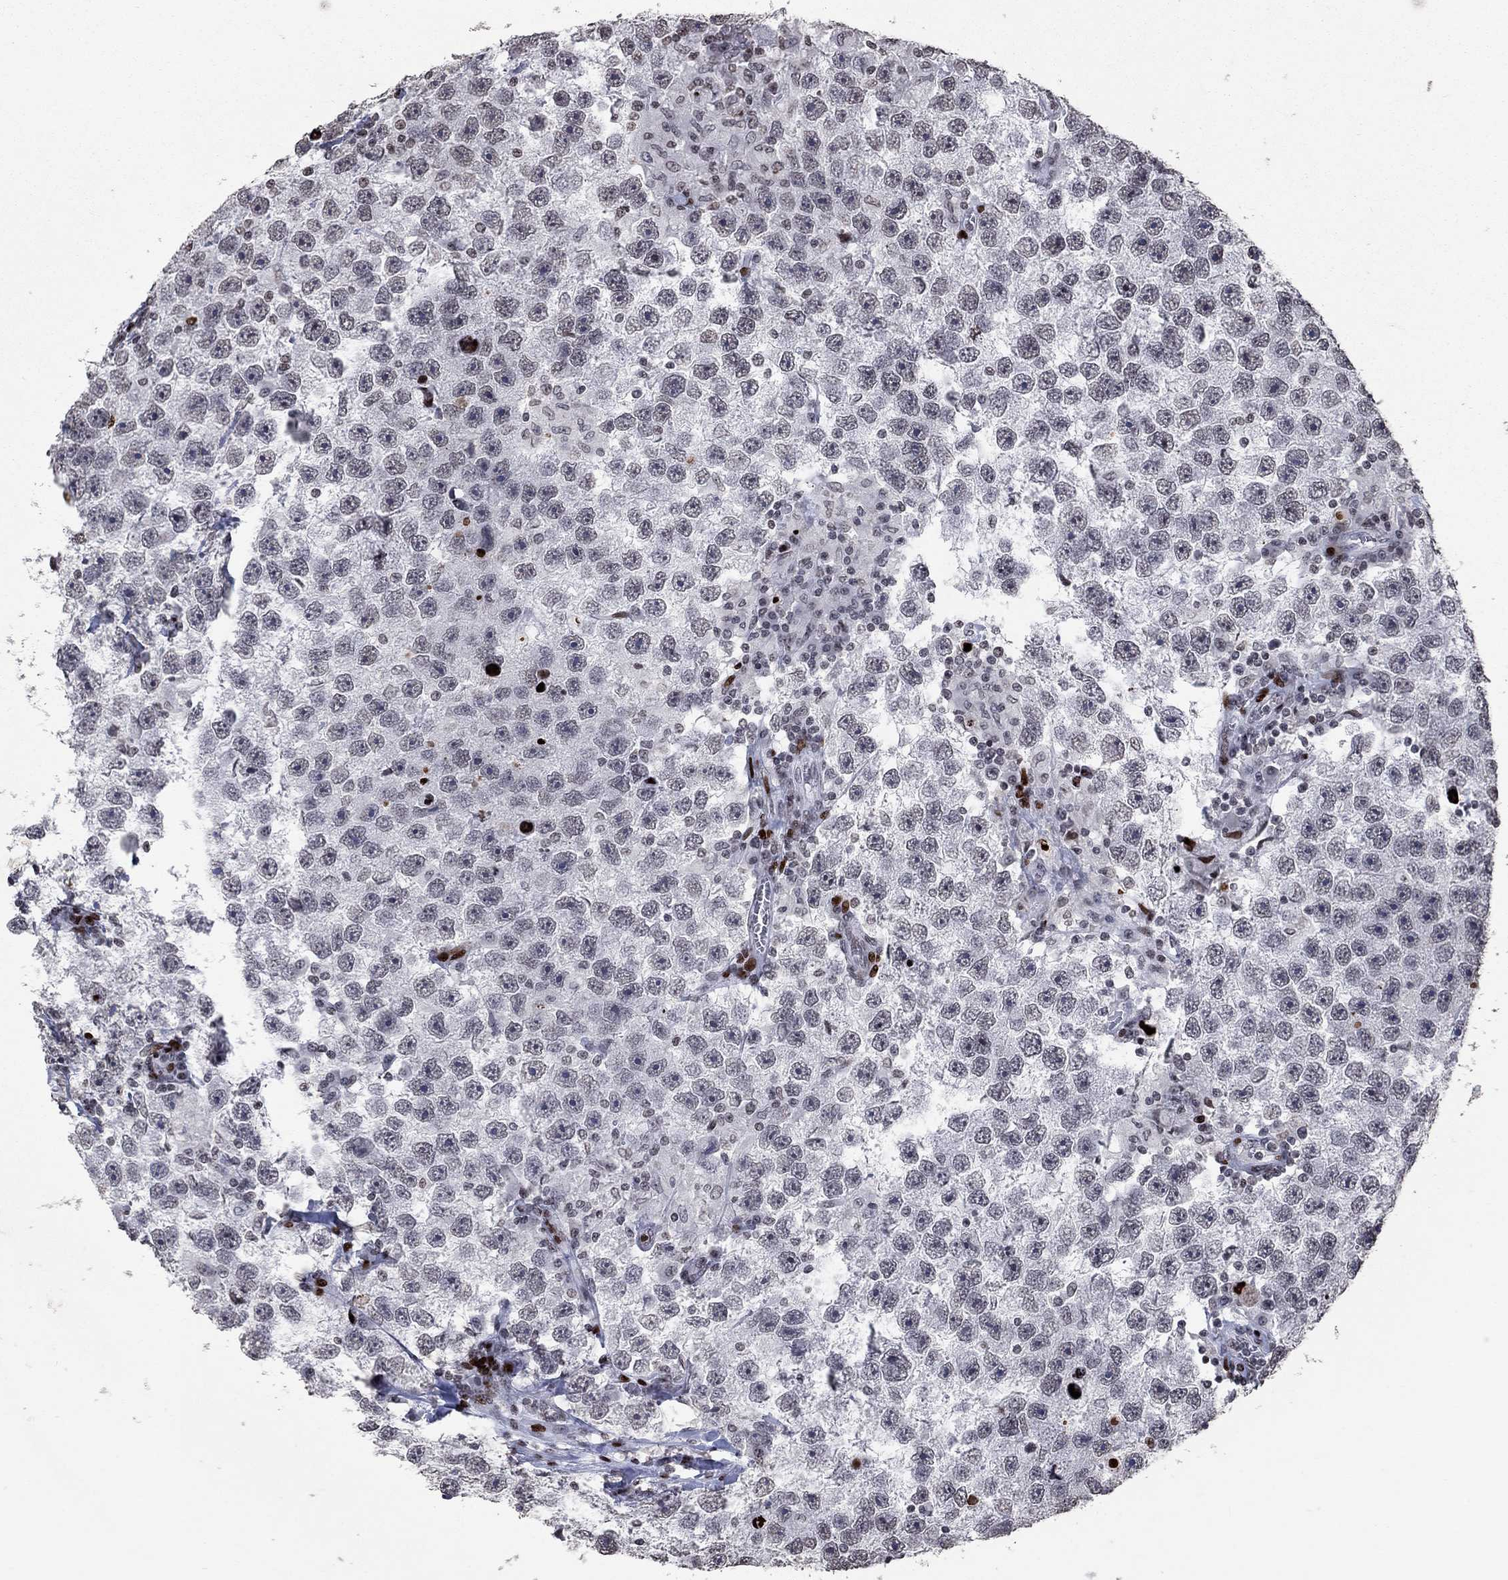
{"staining": {"intensity": "negative", "quantity": "none", "location": "none"}, "tissue": "testis cancer", "cell_type": "Tumor cells", "image_type": "cancer", "snomed": [{"axis": "morphology", "description": "Seminoma, NOS"}, {"axis": "topography", "description": "Testis"}], "caption": "Tumor cells show no significant protein positivity in testis seminoma. (IHC, brightfield microscopy, high magnification).", "gene": "SRSF3", "patient": {"sex": "male", "age": 26}}